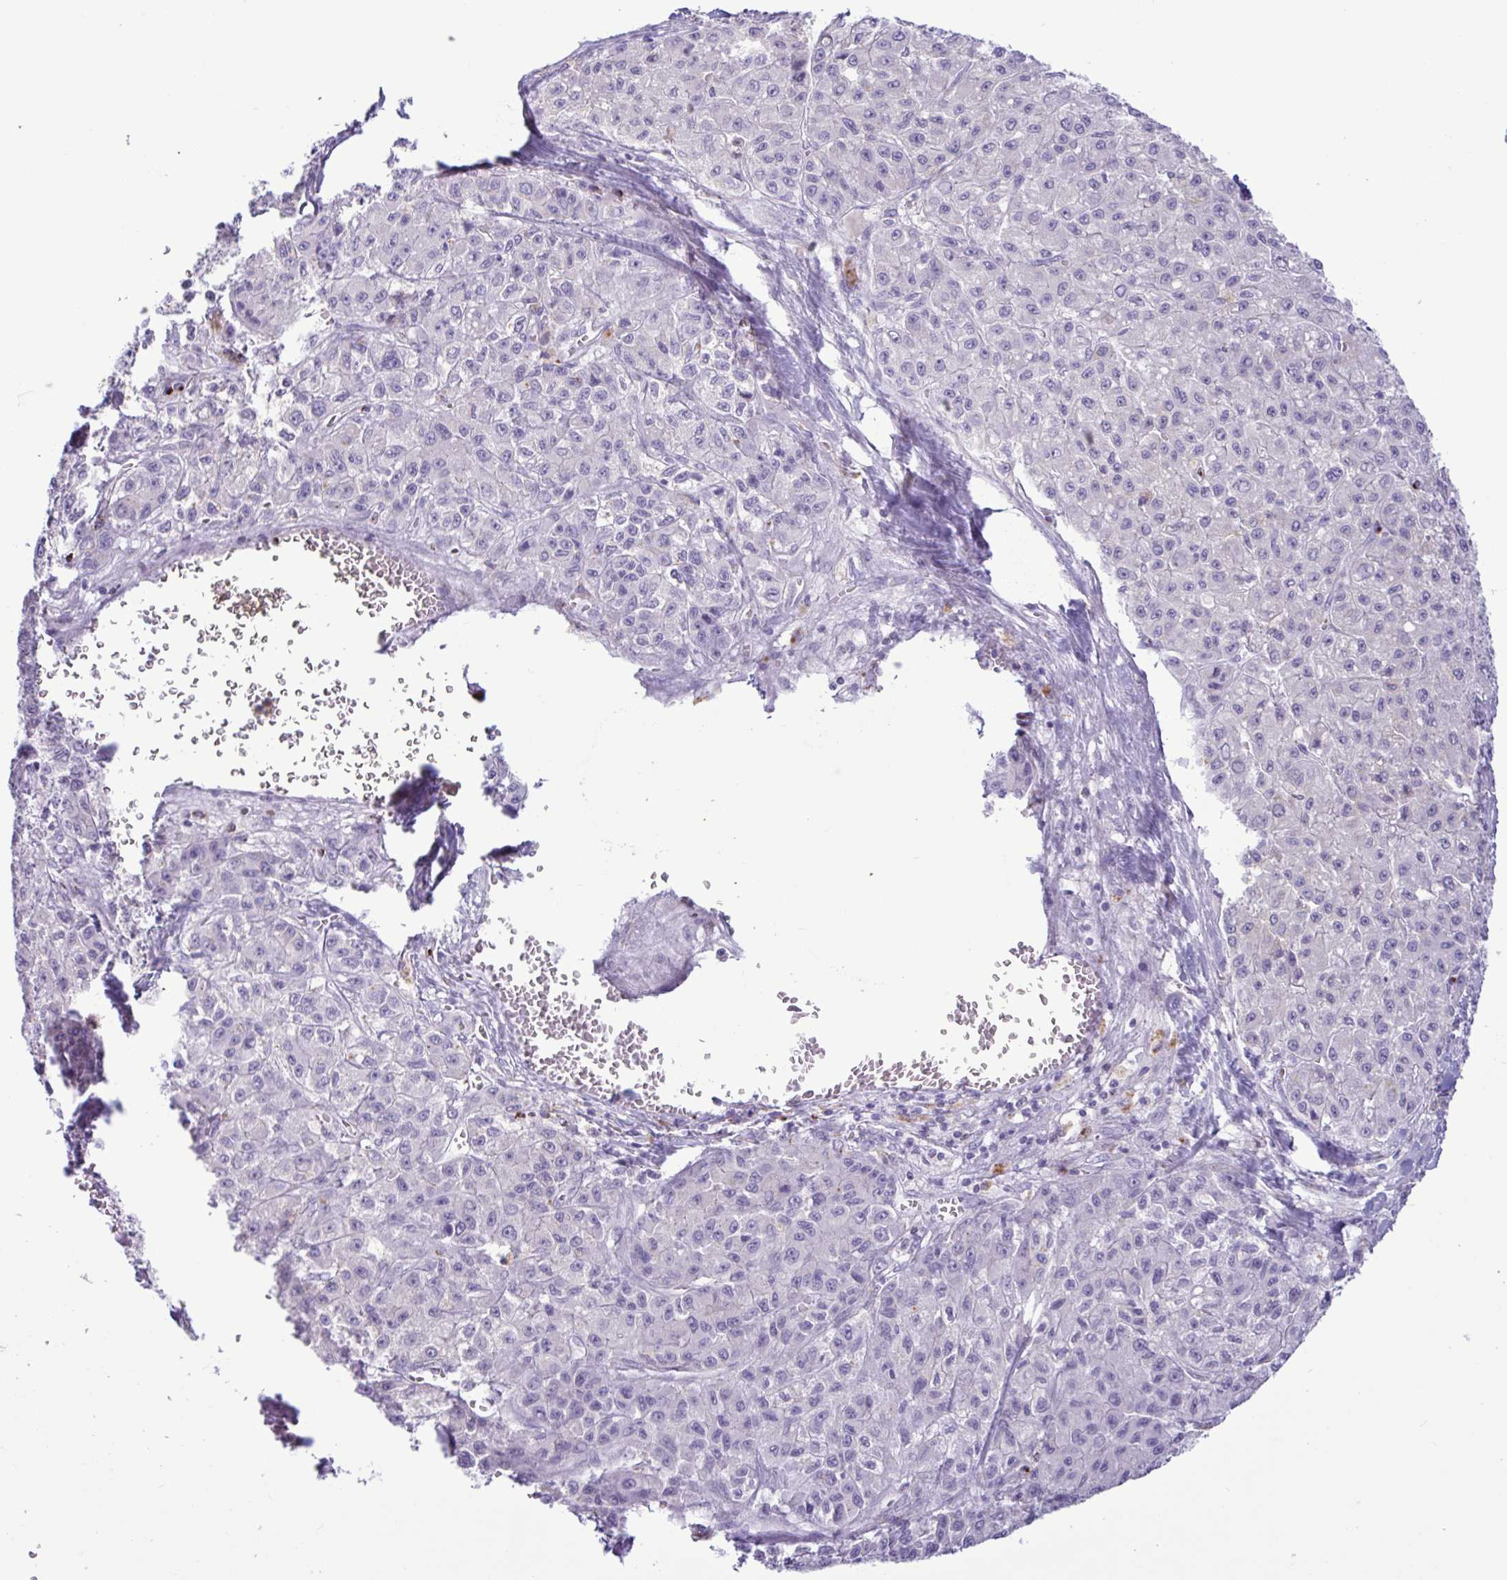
{"staining": {"intensity": "negative", "quantity": "none", "location": "none"}, "tissue": "liver cancer", "cell_type": "Tumor cells", "image_type": "cancer", "snomed": [{"axis": "morphology", "description": "Carcinoma, Hepatocellular, NOS"}, {"axis": "topography", "description": "Liver"}], "caption": "Immunohistochemistry (IHC) of human liver cancer (hepatocellular carcinoma) displays no positivity in tumor cells.", "gene": "XCL1", "patient": {"sex": "male", "age": 70}}